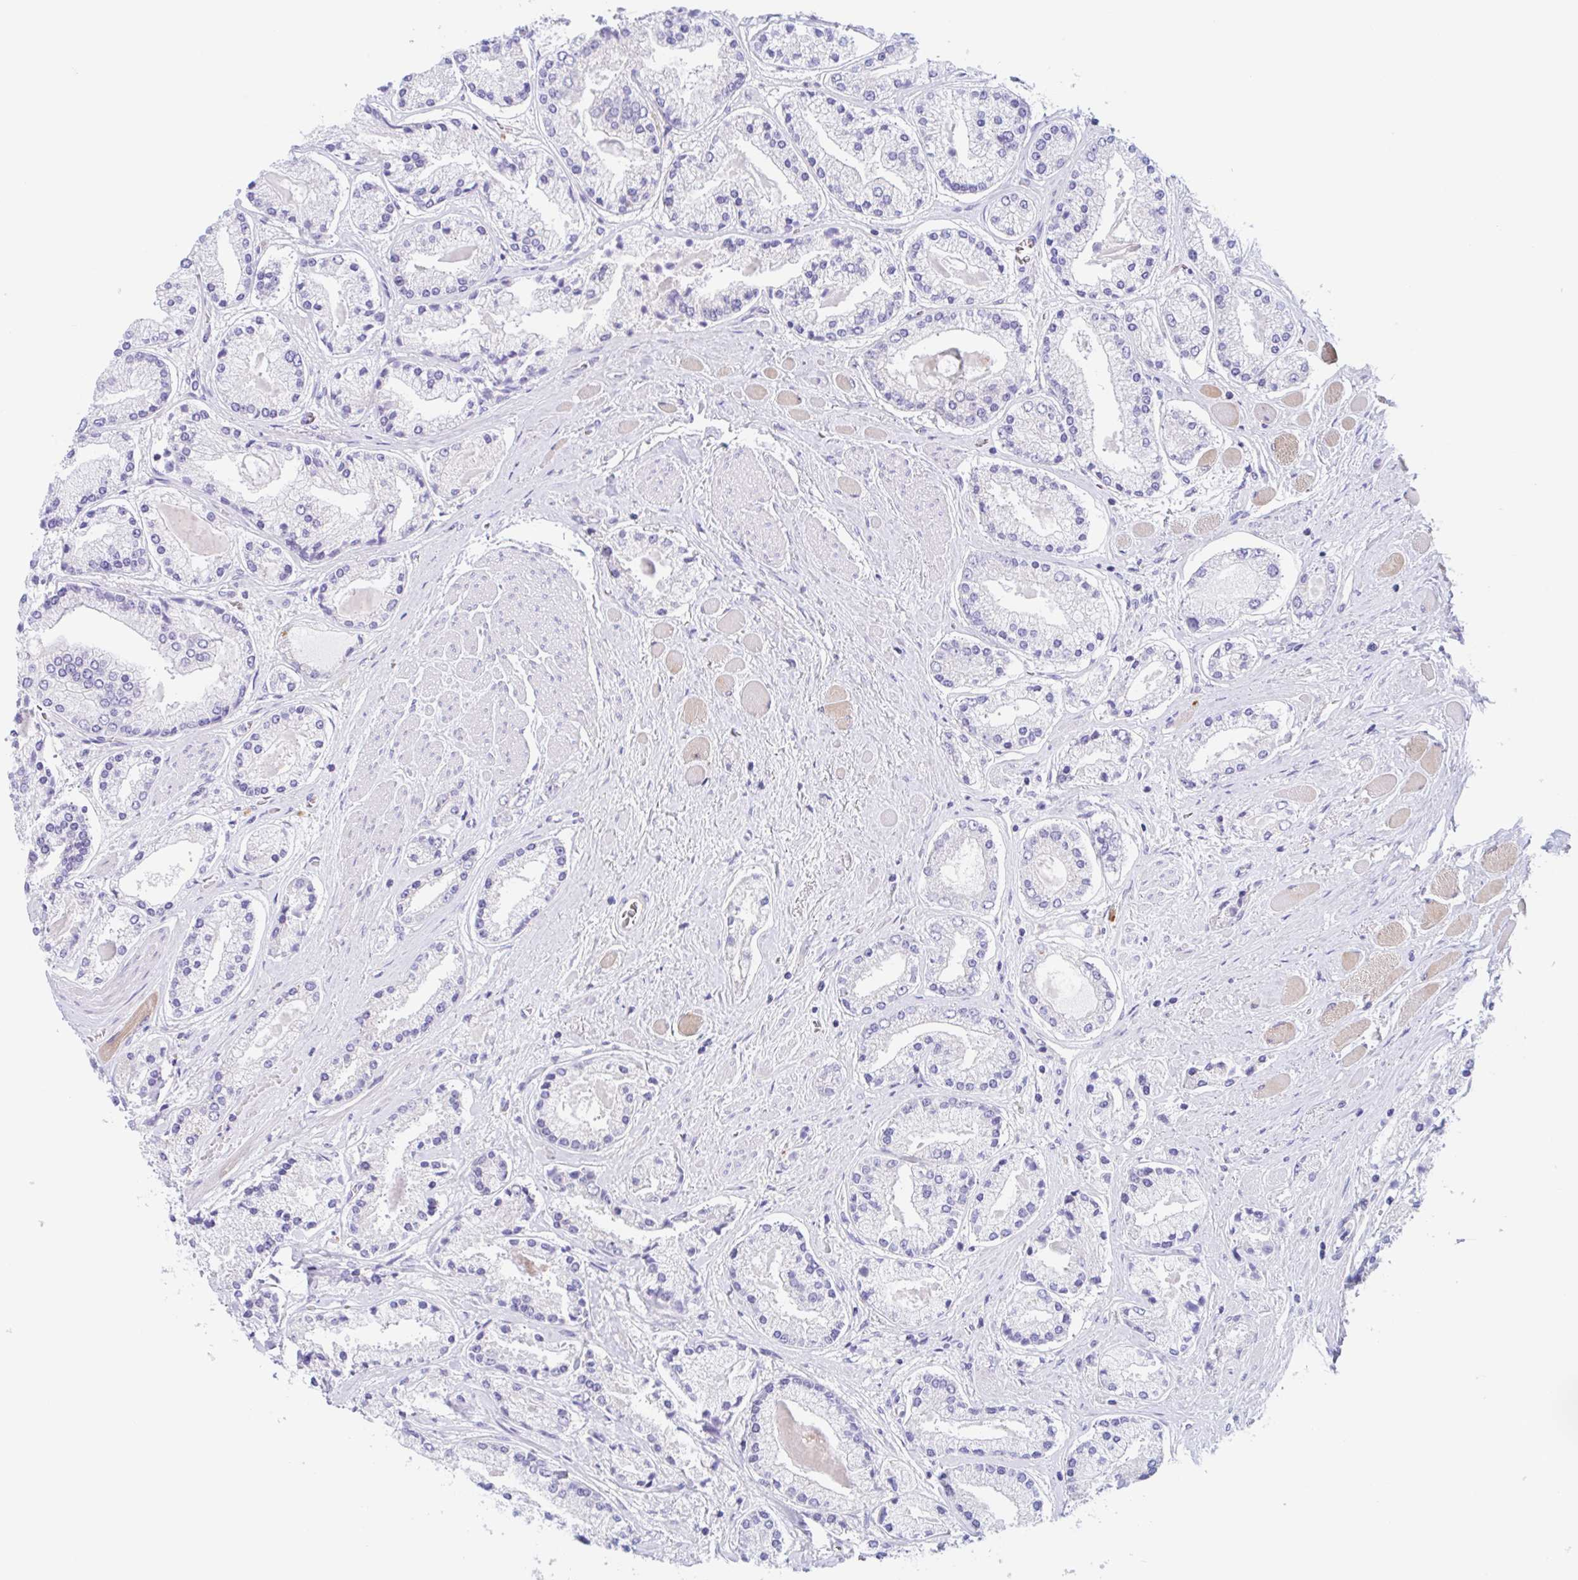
{"staining": {"intensity": "negative", "quantity": "none", "location": "none"}, "tissue": "prostate cancer", "cell_type": "Tumor cells", "image_type": "cancer", "snomed": [{"axis": "morphology", "description": "Adenocarcinoma, High grade"}, {"axis": "topography", "description": "Prostate"}], "caption": "High magnification brightfield microscopy of prostate cancer stained with DAB (brown) and counterstained with hematoxylin (blue): tumor cells show no significant staining.", "gene": "TMEM86A", "patient": {"sex": "male", "age": 67}}